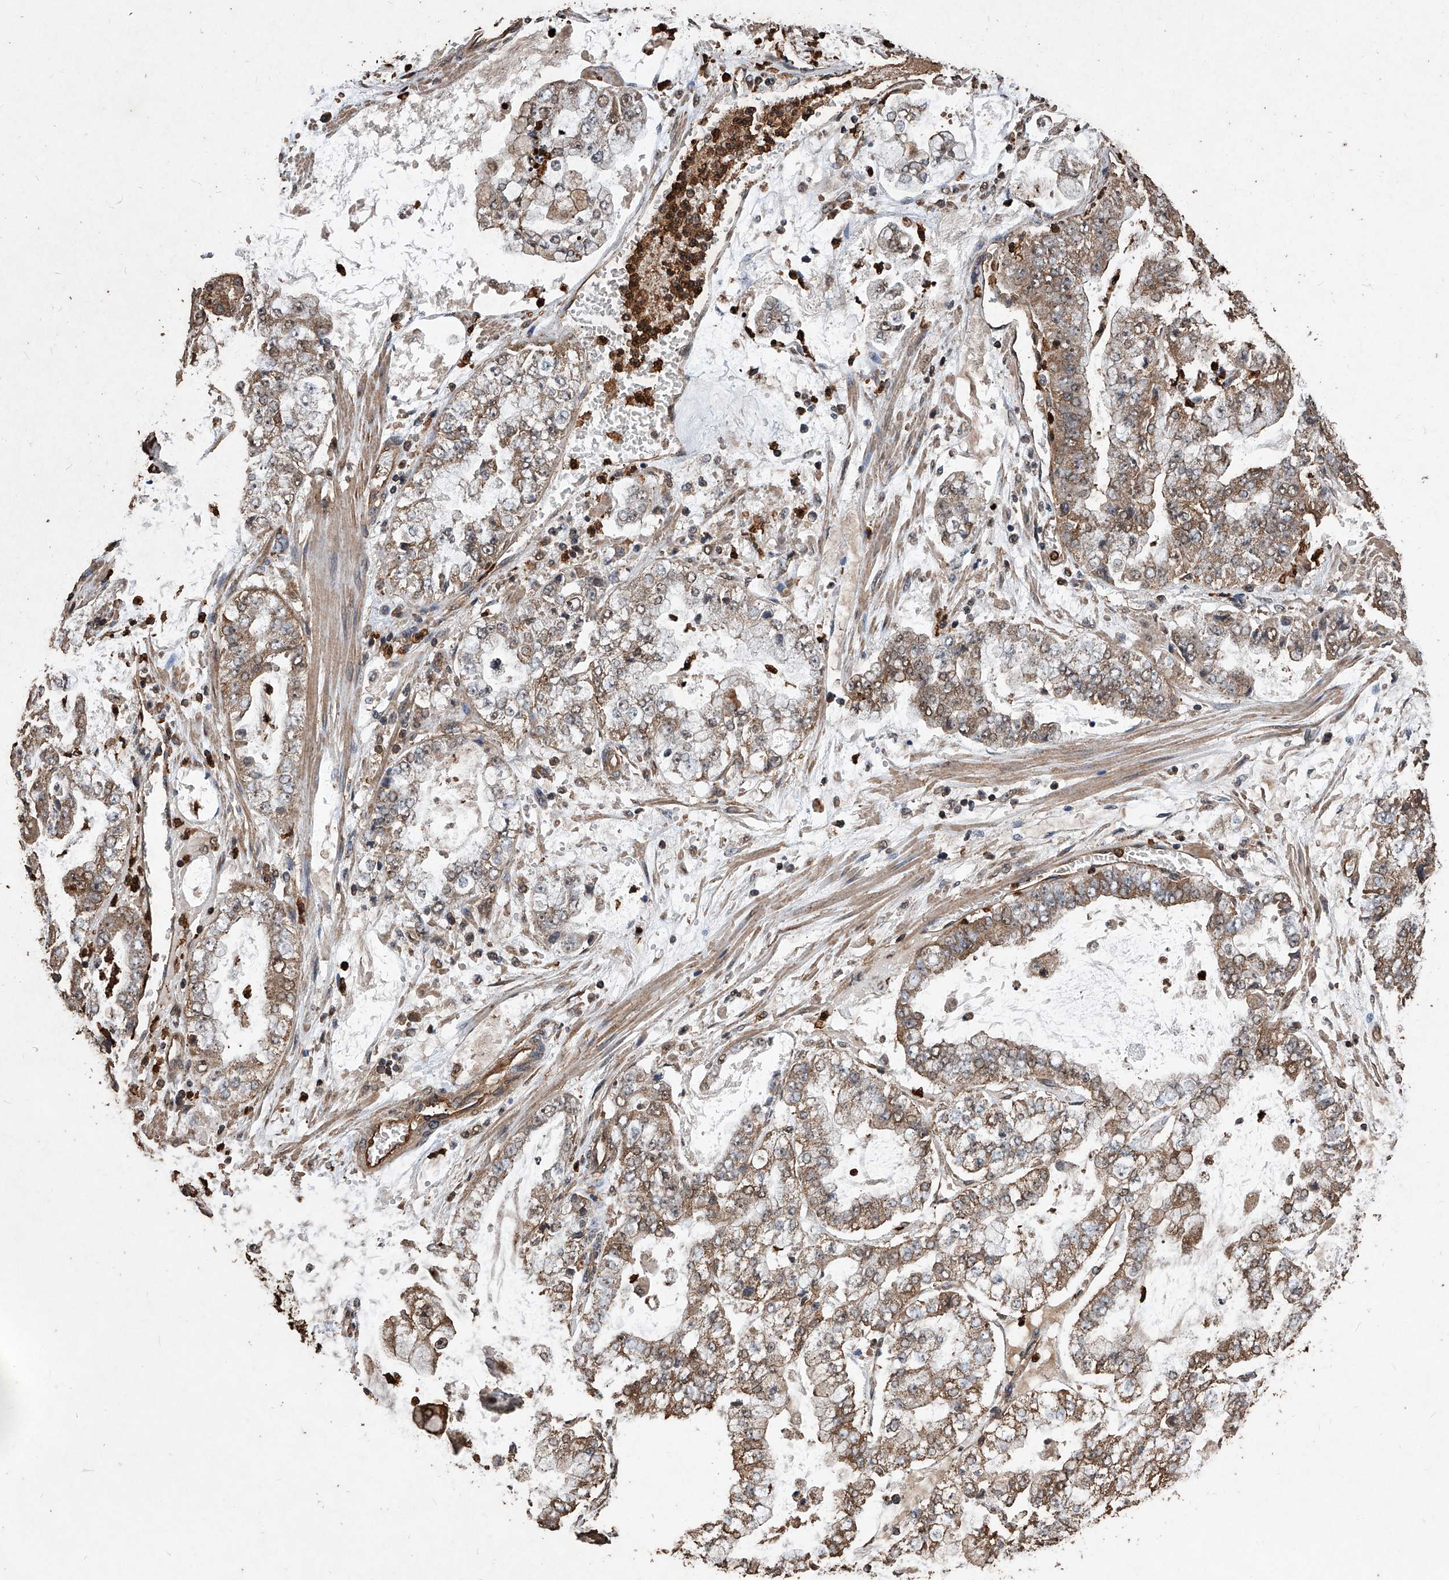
{"staining": {"intensity": "weak", "quantity": ">75%", "location": "cytoplasmic/membranous"}, "tissue": "stomach cancer", "cell_type": "Tumor cells", "image_type": "cancer", "snomed": [{"axis": "morphology", "description": "Adenocarcinoma, NOS"}, {"axis": "topography", "description": "Stomach"}], "caption": "Immunohistochemistry (IHC) photomicrograph of neoplastic tissue: stomach adenocarcinoma stained using immunohistochemistry displays low levels of weak protein expression localized specifically in the cytoplasmic/membranous of tumor cells, appearing as a cytoplasmic/membranous brown color.", "gene": "UCP2", "patient": {"sex": "male", "age": 76}}